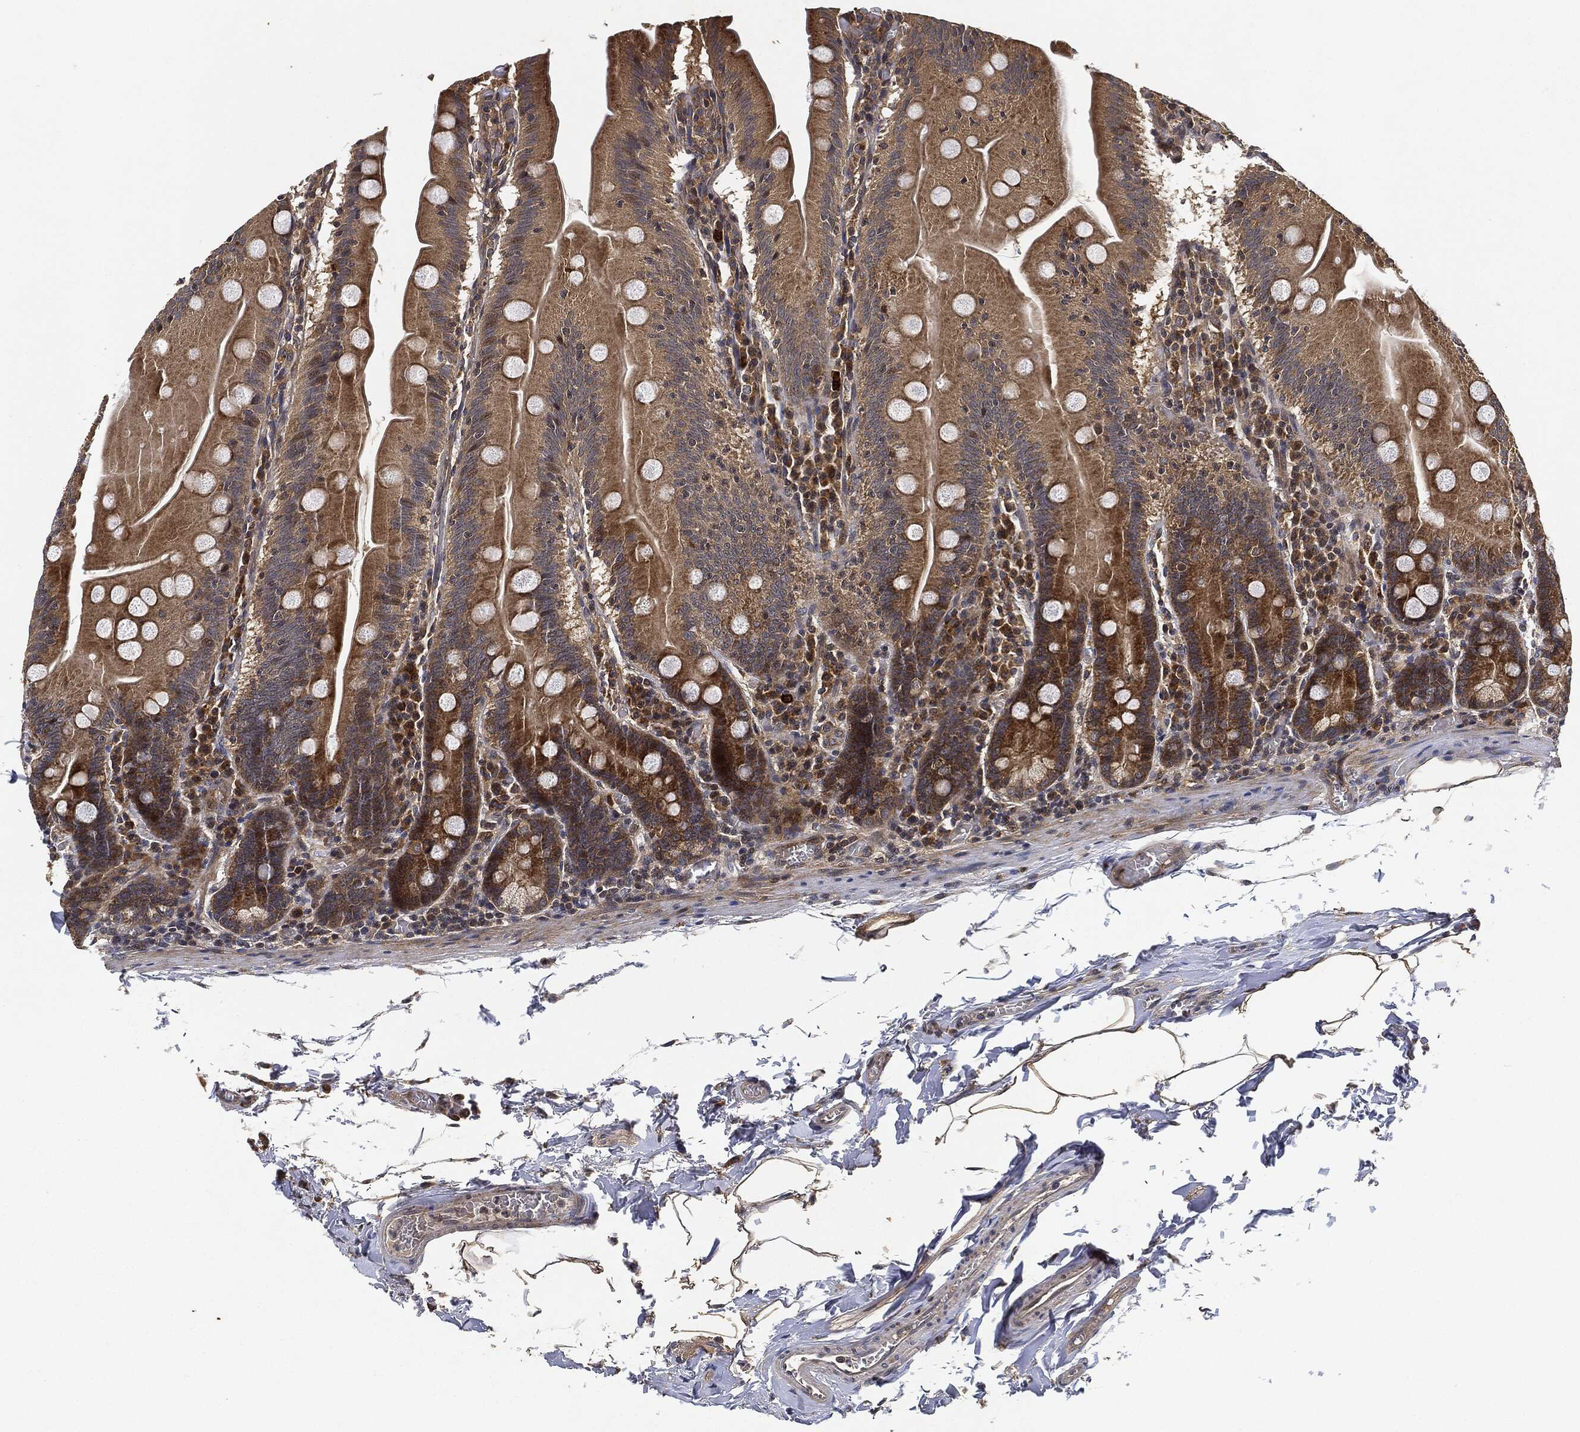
{"staining": {"intensity": "strong", "quantity": ">75%", "location": "cytoplasmic/membranous"}, "tissue": "small intestine", "cell_type": "Glandular cells", "image_type": "normal", "snomed": [{"axis": "morphology", "description": "Normal tissue, NOS"}, {"axis": "topography", "description": "Small intestine"}], "caption": "Immunohistochemical staining of normal human small intestine reveals high levels of strong cytoplasmic/membranous staining in approximately >75% of glandular cells.", "gene": "MLST8", "patient": {"sex": "male", "age": 37}}